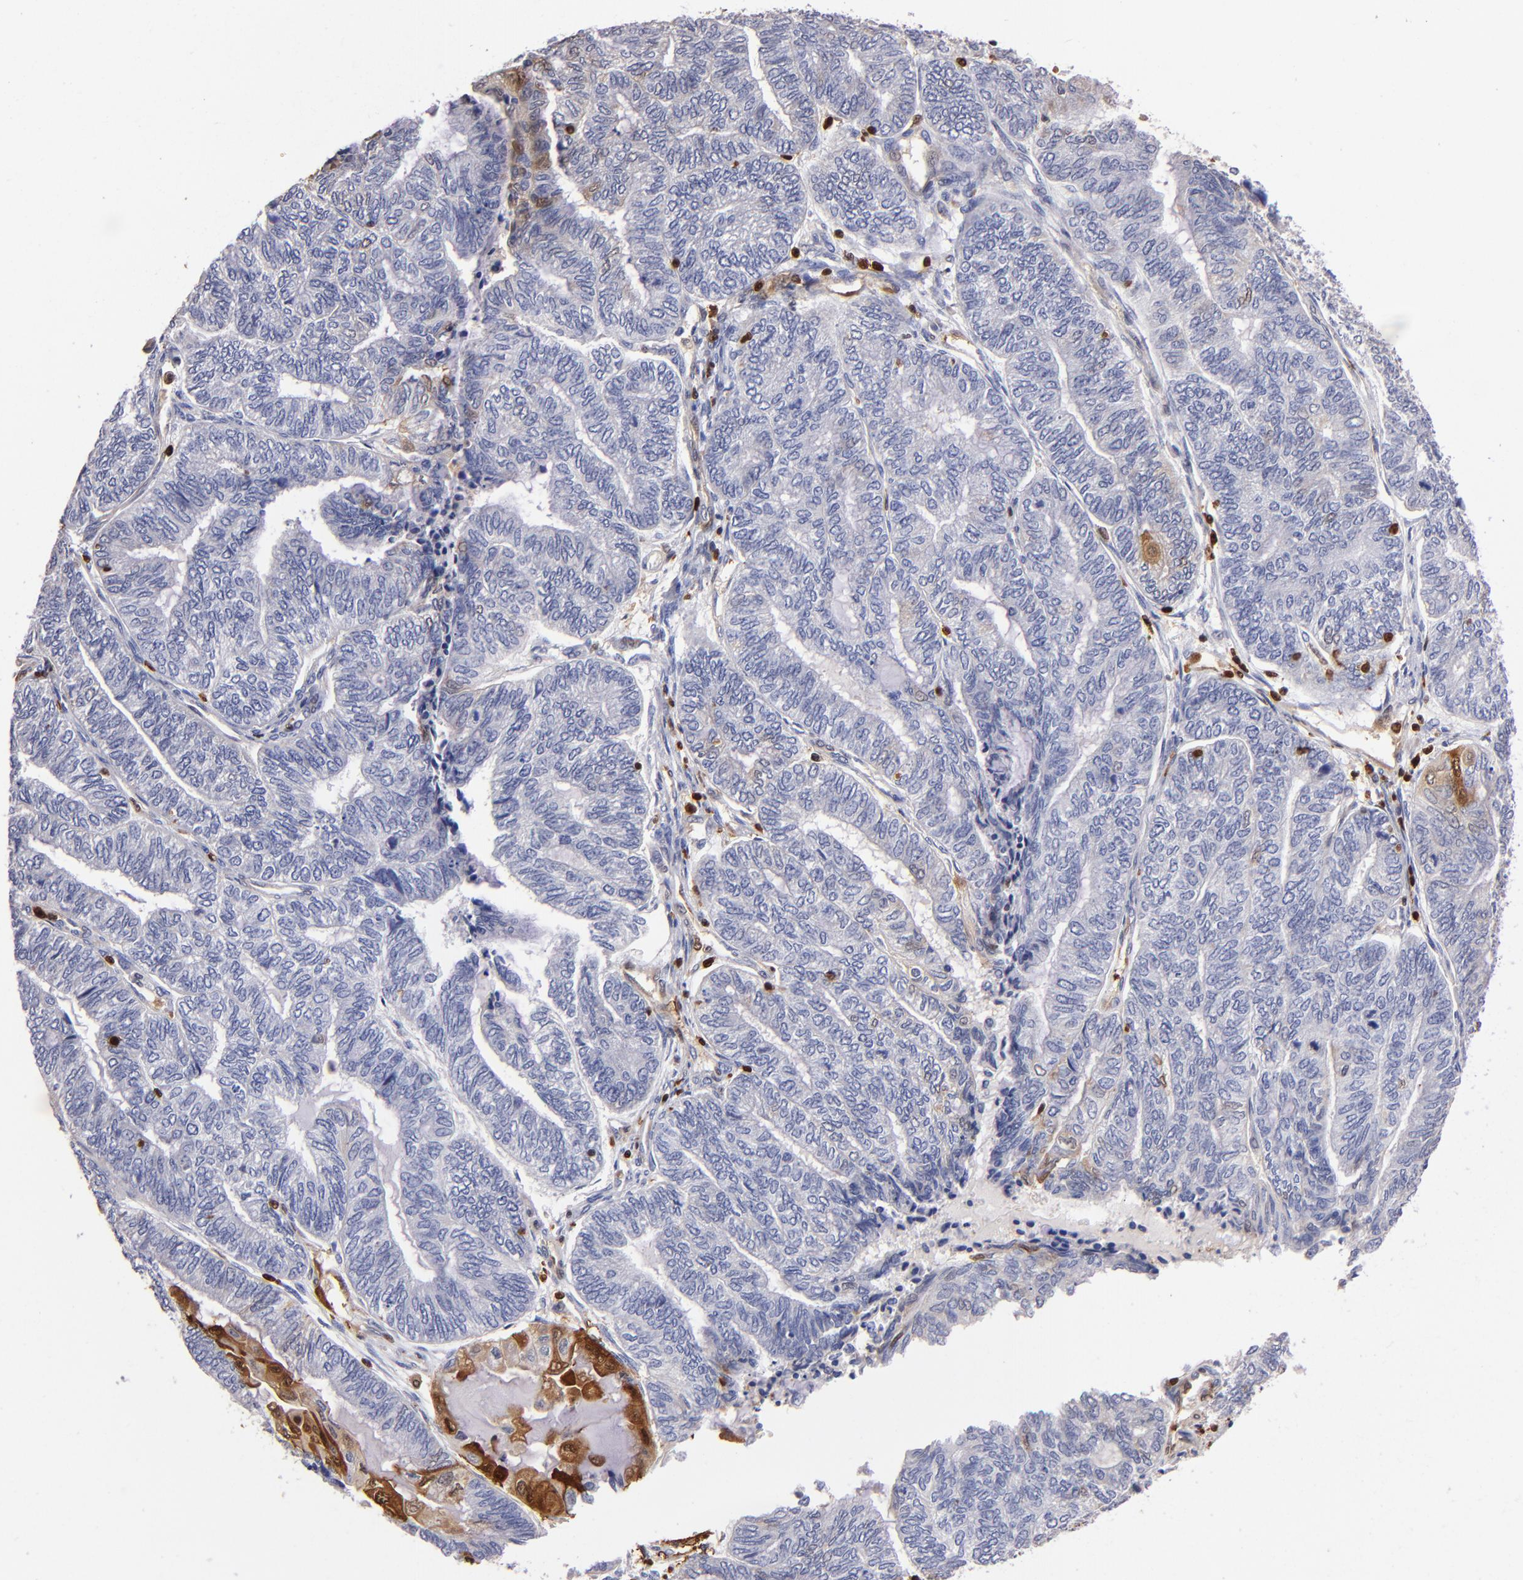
{"staining": {"intensity": "weak", "quantity": "<25%", "location": "cytoplasmic/membranous,nuclear"}, "tissue": "endometrial cancer", "cell_type": "Tumor cells", "image_type": "cancer", "snomed": [{"axis": "morphology", "description": "Adenocarcinoma, NOS"}, {"axis": "topography", "description": "Uterus"}, {"axis": "topography", "description": "Endometrium"}], "caption": "Immunohistochemistry (IHC) of endometrial cancer demonstrates no staining in tumor cells.", "gene": "S100A4", "patient": {"sex": "female", "age": 70}}